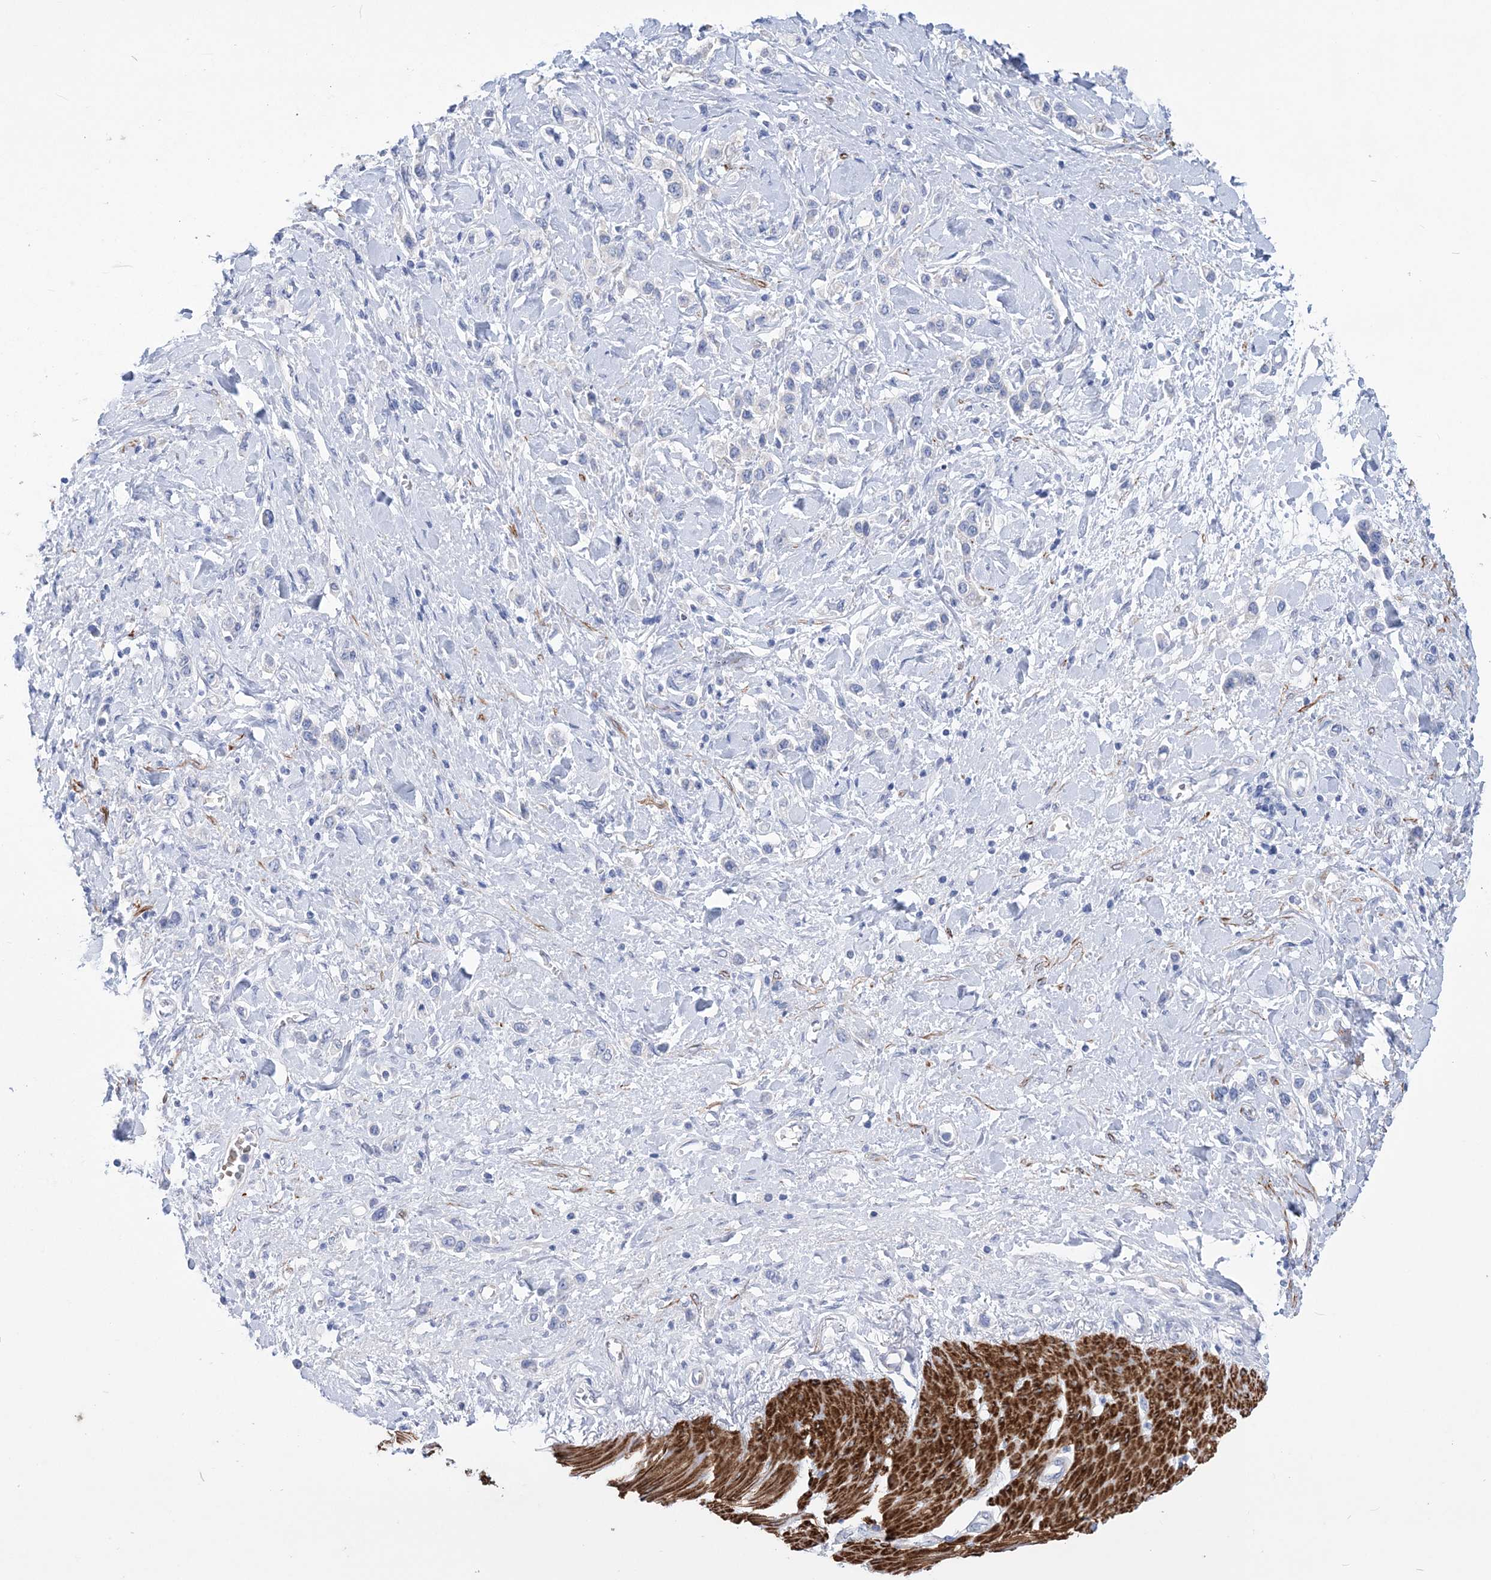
{"staining": {"intensity": "negative", "quantity": "none", "location": "none"}, "tissue": "stomach cancer", "cell_type": "Tumor cells", "image_type": "cancer", "snomed": [{"axis": "morphology", "description": "Normal tissue, NOS"}, {"axis": "morphology", "description": "Adenocarcinoma, NOS"}, {"axis": "topography", "description": "Stomach, upper"}, {"axis": "topography", "description": "Stomach"}], "caption": "An immunohistochemistry (IHC) histopathology image of stomach cancer (adenocarcinoma) is shown. There is no staining in tumor cells of stomach cancer (adenocarcinoma).", "gene": "WDR74", "patient": {"sex": "female", "age": 65}}